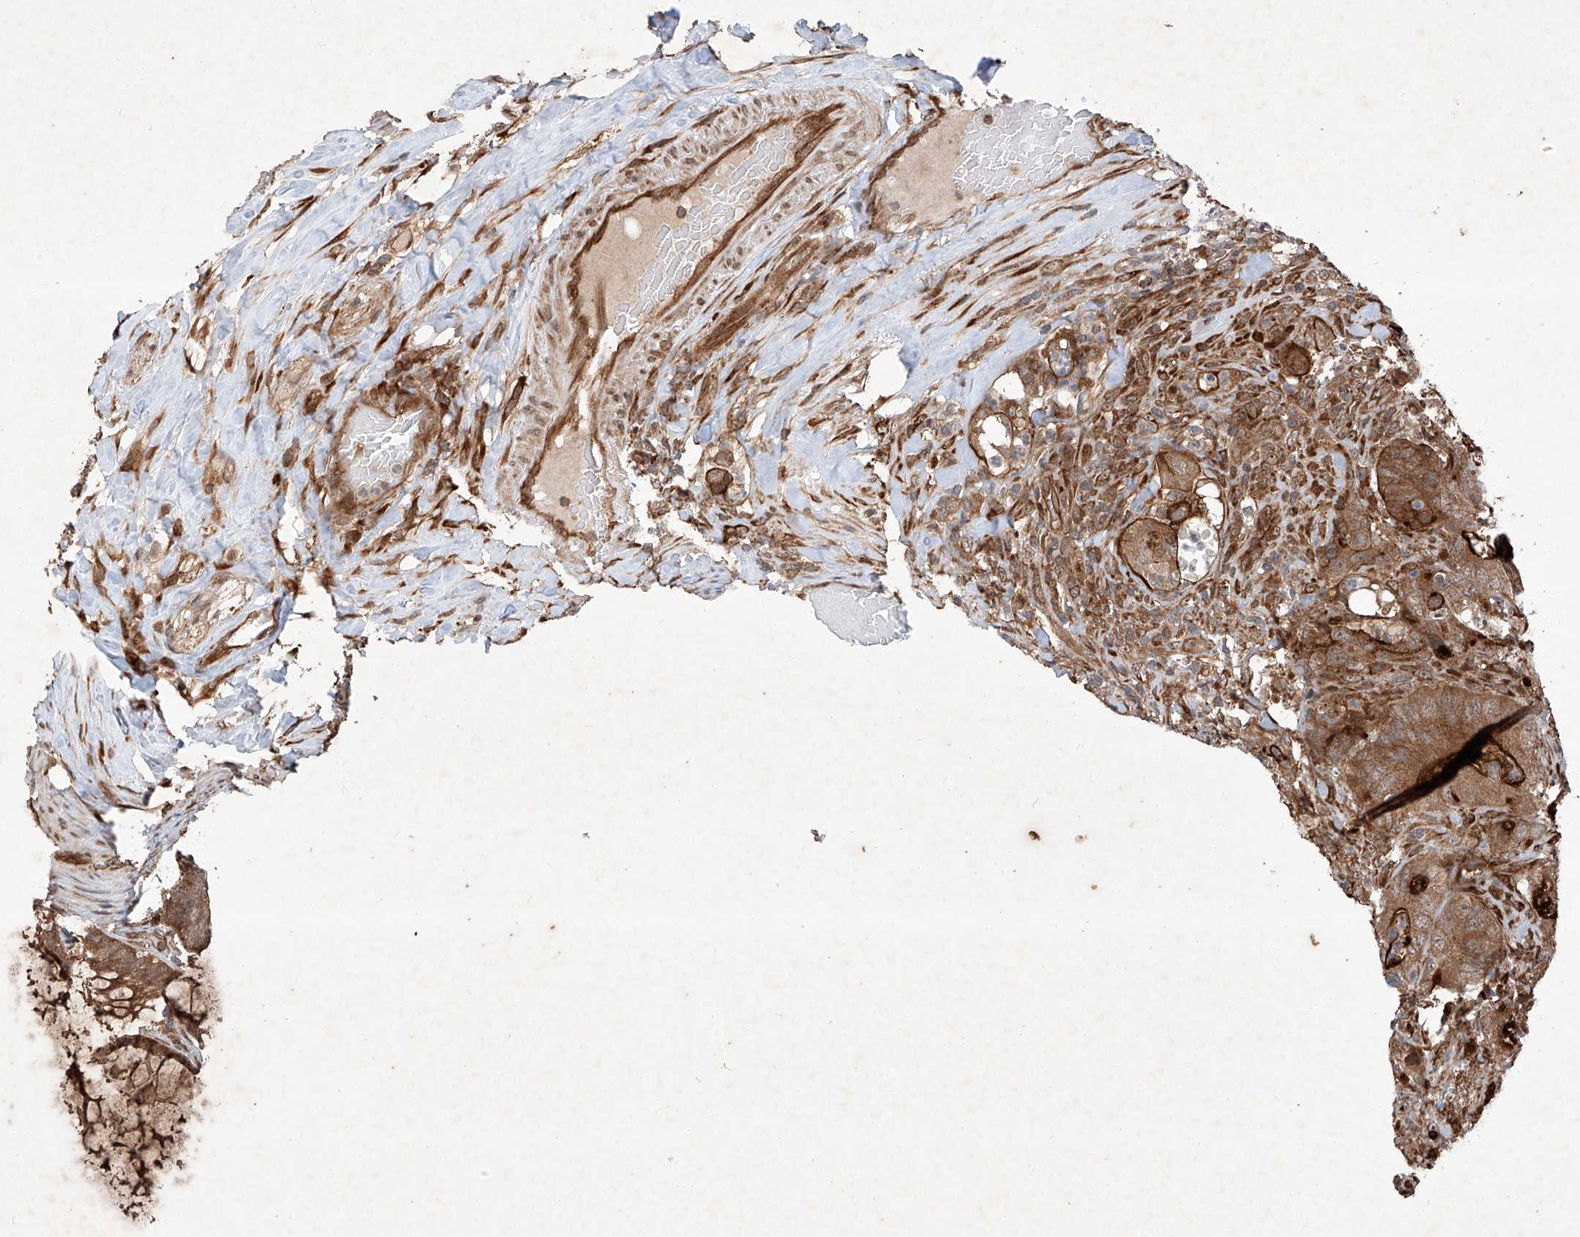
{"staining": {"intensity": "strong", "quantity": ">75%", "location": "cytoplasmic/membranous"}, "tissue": "colorectal cancer", "cell_type": "Tumor cells", "image_type": "cancer", "snomed": [{"axis": "morphology", "description": "Normal tissue, NOS"}, {"axis": "topography", "description": "Colon"}], "caption": "Immunohistochemical staining of colorectal cancer displays high levels of strong cytoplasmic/membranous protein expression in approximately >75% of tumor cells.", "gene": "ZFP28", "patient": {"sex": "female", "age": 82}}